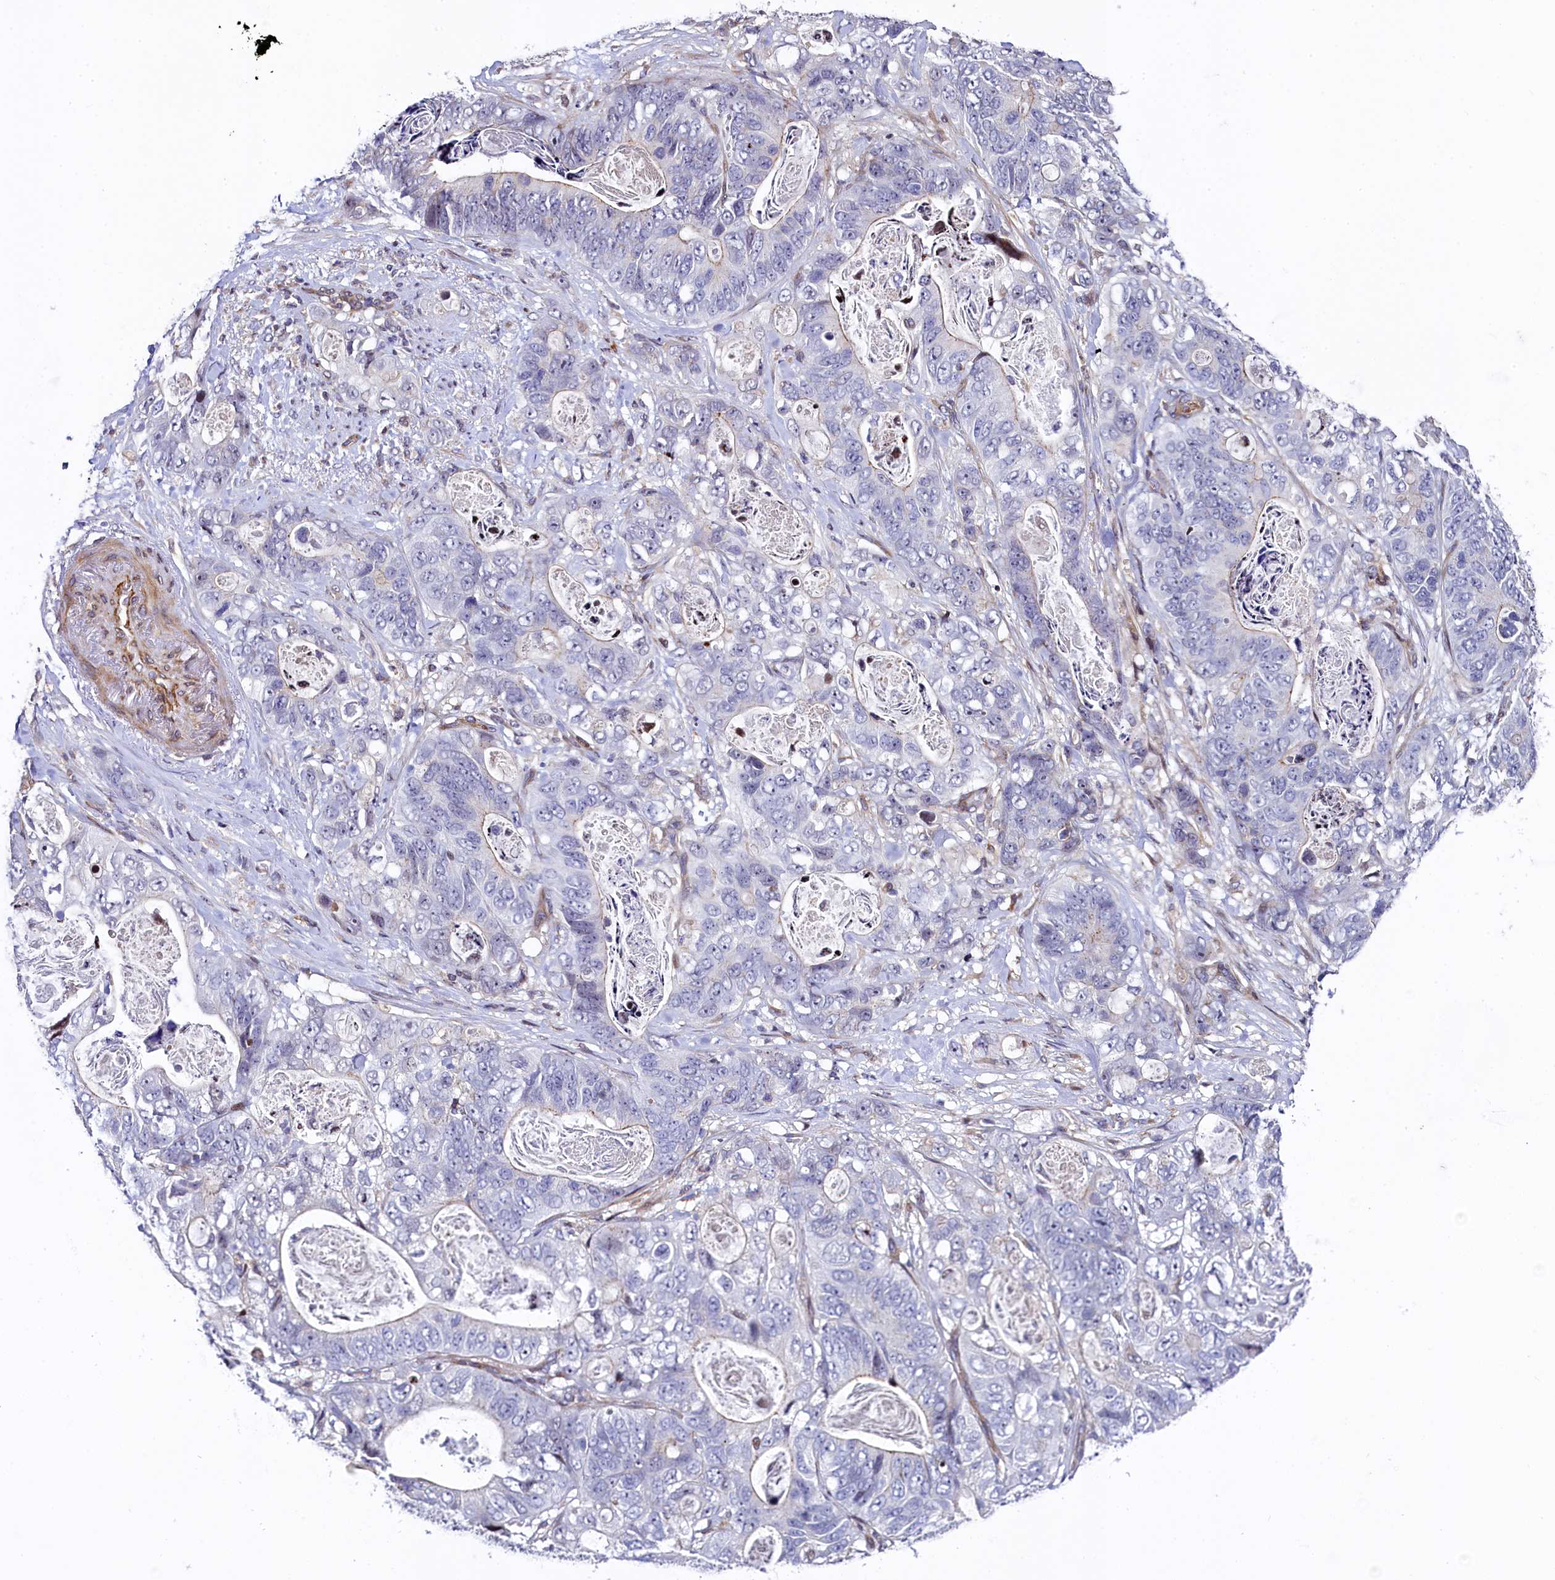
{"staining": {"intensity": "negative", "quantity": "none", "location": "none"}, "tissue": "stomach cancer", "cell_type": "Tumor cells", "image_type": "cancer", "snomed": [{"axis": "morphology", "description": "Normal tissue, NOS"}, {"axis": "morphology", "description": "Adenocarcinoma, NOS"}, {"axis": "topography", "description": "Stomach"}], "caption": "Stomach adenocarcinoma was stained to show a protein in brown. There is no significant expression in tumor cells.", "gene": "TGDS", "patient": {"sex": "female", "age": 89}}